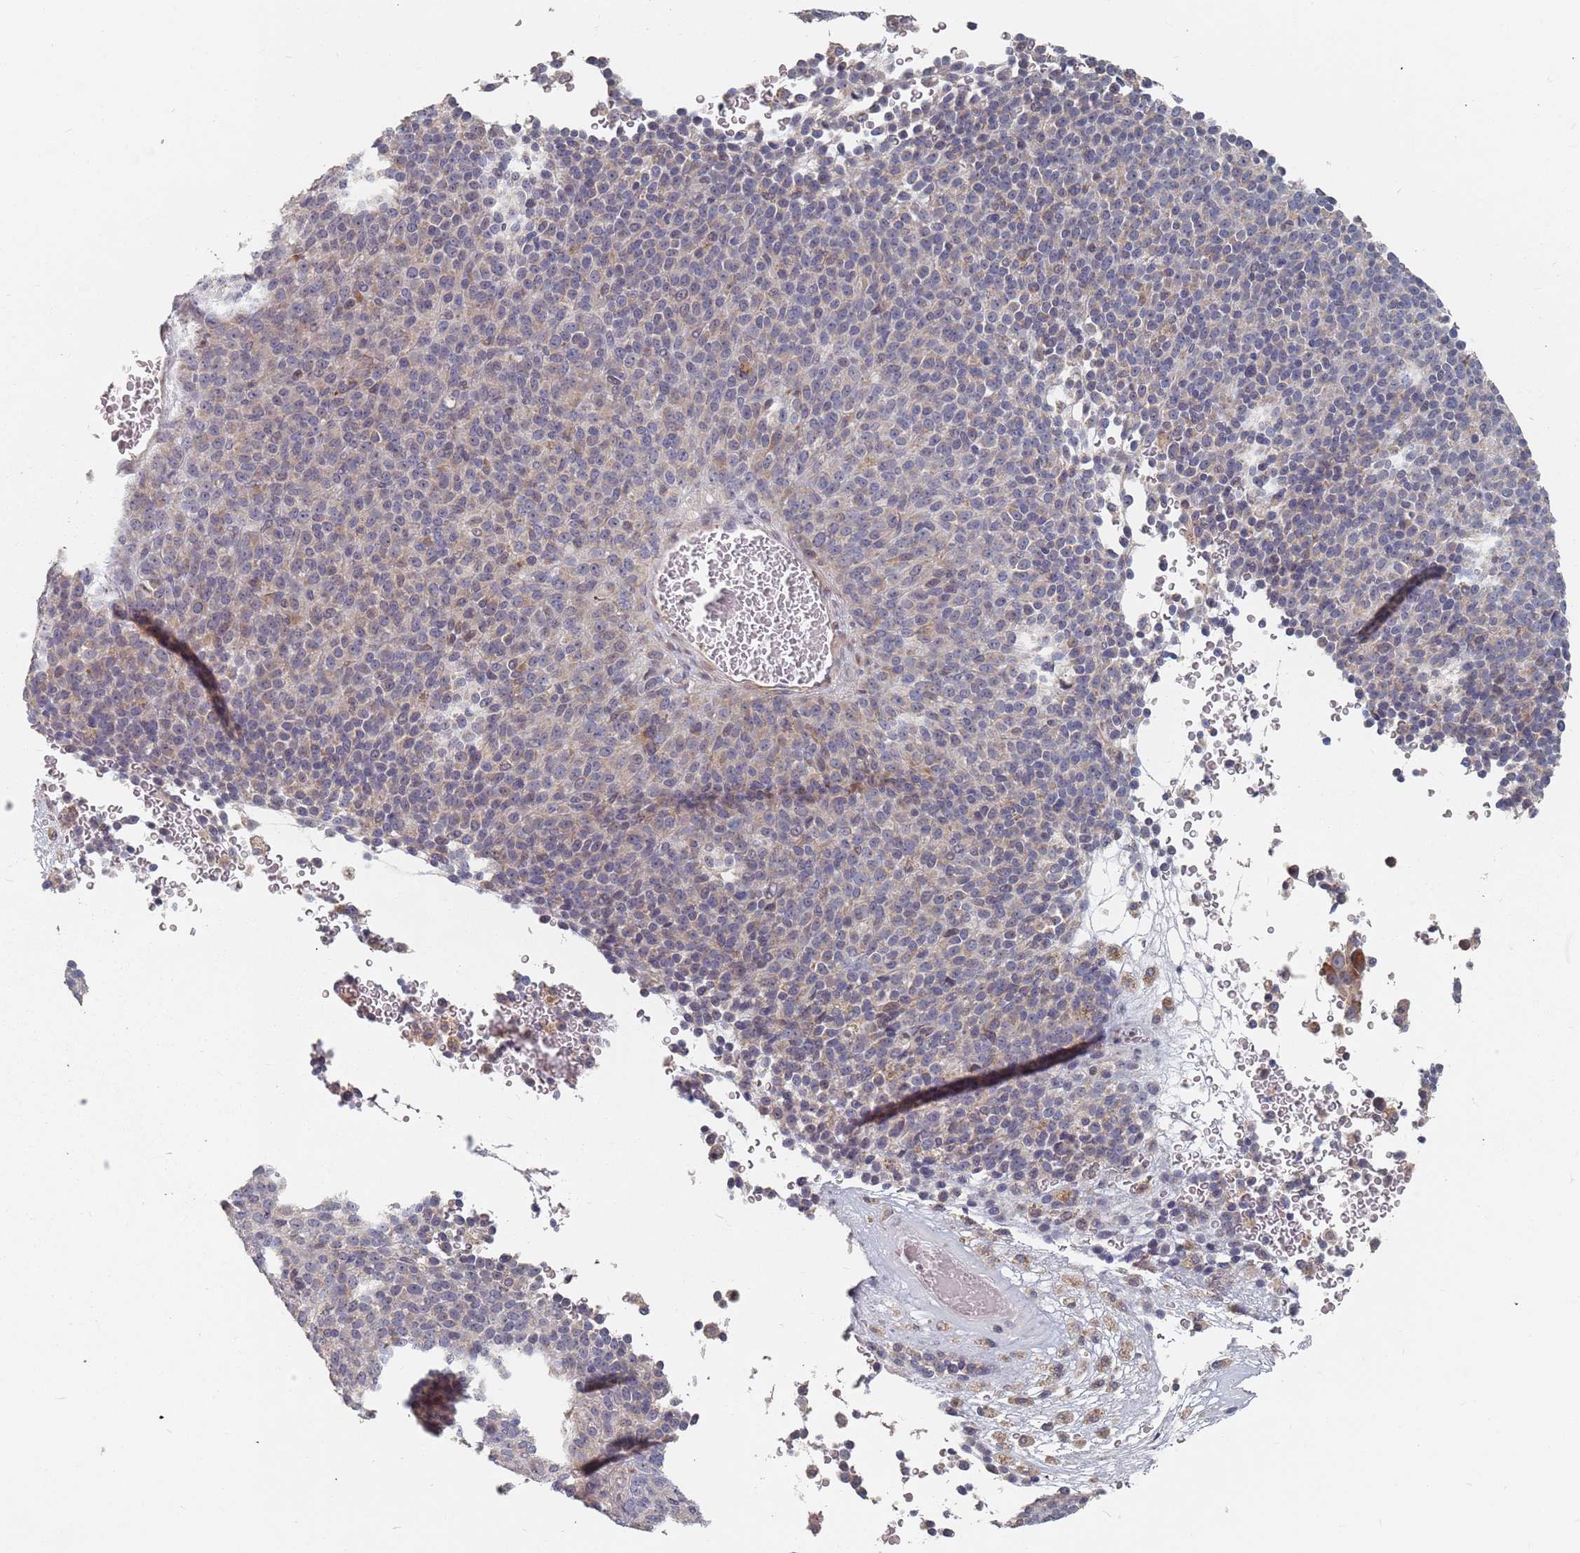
{"staining": {"intensity": "negative", "quantity": "none", "location": "none"}, "tissue": "melanoma", "cell_type": "Tumor cells", "image_type": "cancer", "snomed": [{"axis": "morphology", "description": "Malignant melanoma, Metastatic site"}, {"axis": "topography", "description": "Brain"}], "caption": "IHC micrograph of melanoma stained for a protein (brown), which exhibits no expression in tumor cells.", "gene": "ADAL", "patient": {"sex": "female", "age": 56}}